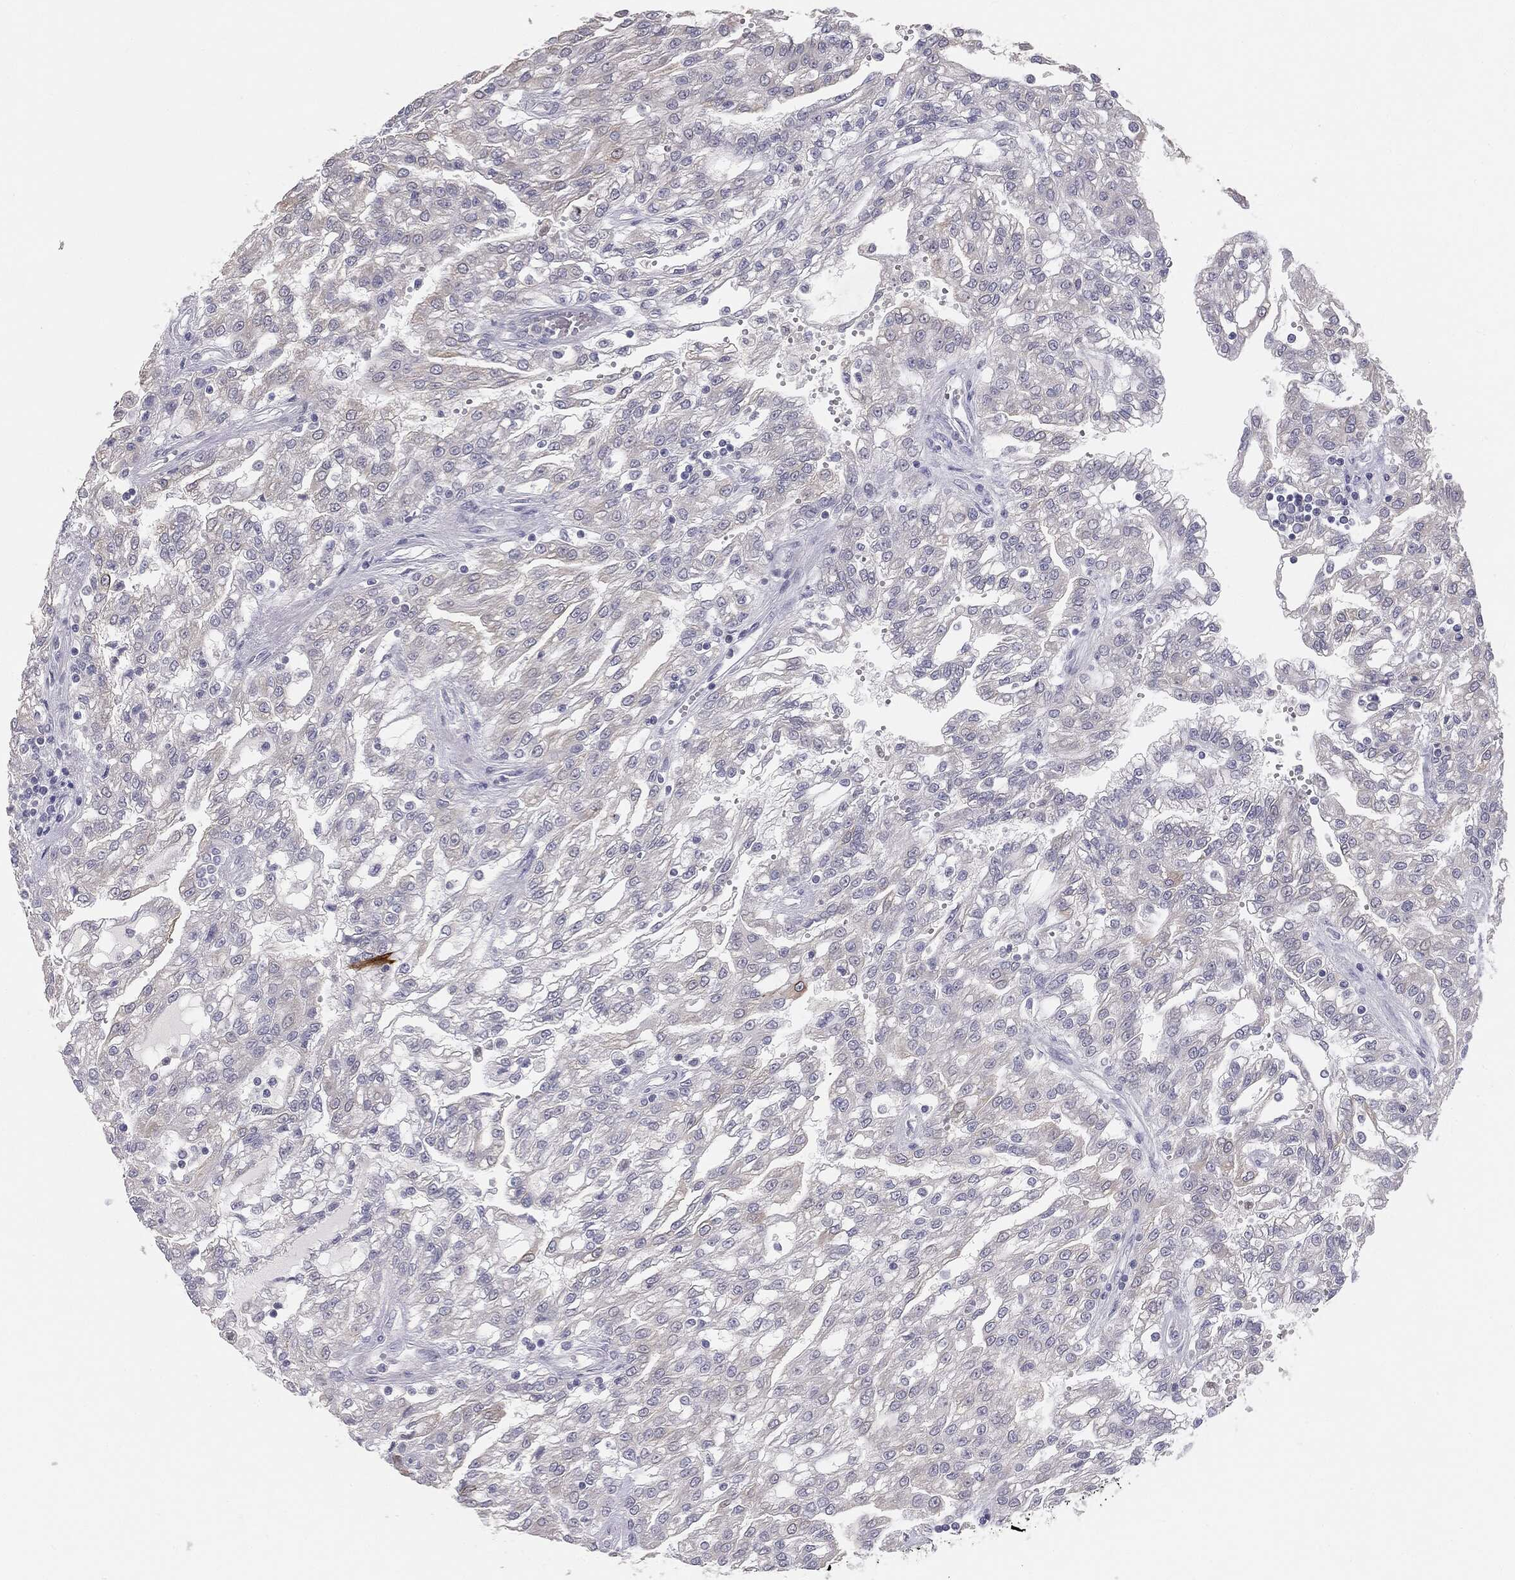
{"staining": {"intensity": "negative", "quantity": "none", "location": "none"}, "tissue": "renal cancer", "cell_type": "Tumor cells", "image_type": "cancer", "snomed": [{"axis": "morphology", "description": "Adenocarcinoma, NOS"}, {"axis": "topography", "description": "Kidney"}], "caption": "Tumor cells show no significant positivity in adenocarcinoma (renal).", "gene": "MUC1", "patient": {"sex": "male", "age": 63}}